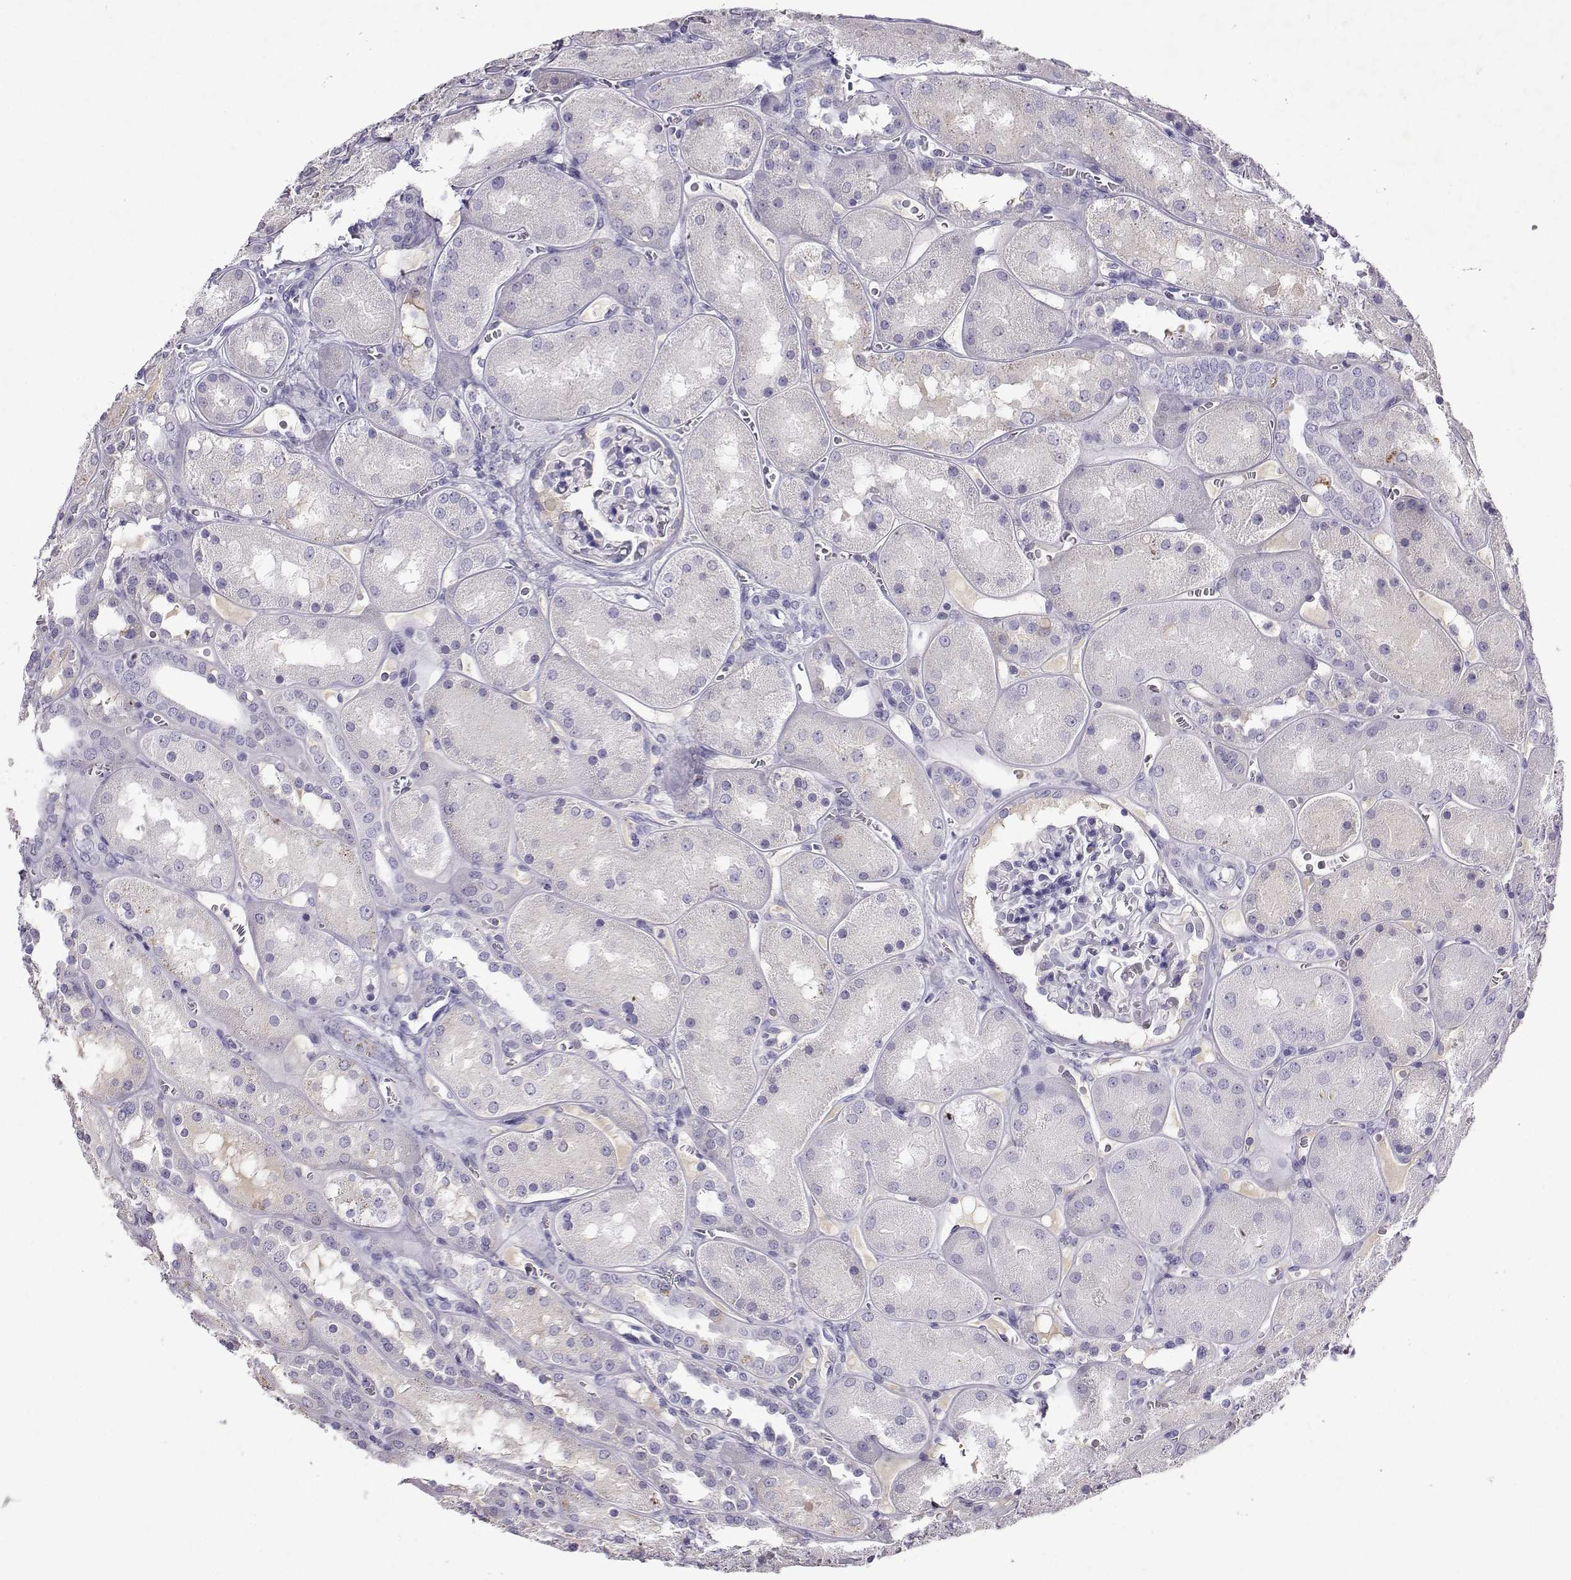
{"staining": {"intensity": "negative", "quantity": "none", "location": "none"}, "tissue": "kidney", "cell_type": "Cells in glomeruli", "image_type": "normal", "snomed": [{"axis": "morphology", "description": "Normal tissue, NOS"}, {"axis": "topography", "description": "Kidney"}], "caption": "The histopathology image exhibits no staining of cells in glomeruli in benign kidney.", "gene": "GRIK4", "patient": {"sex": "male", "age": 73}}